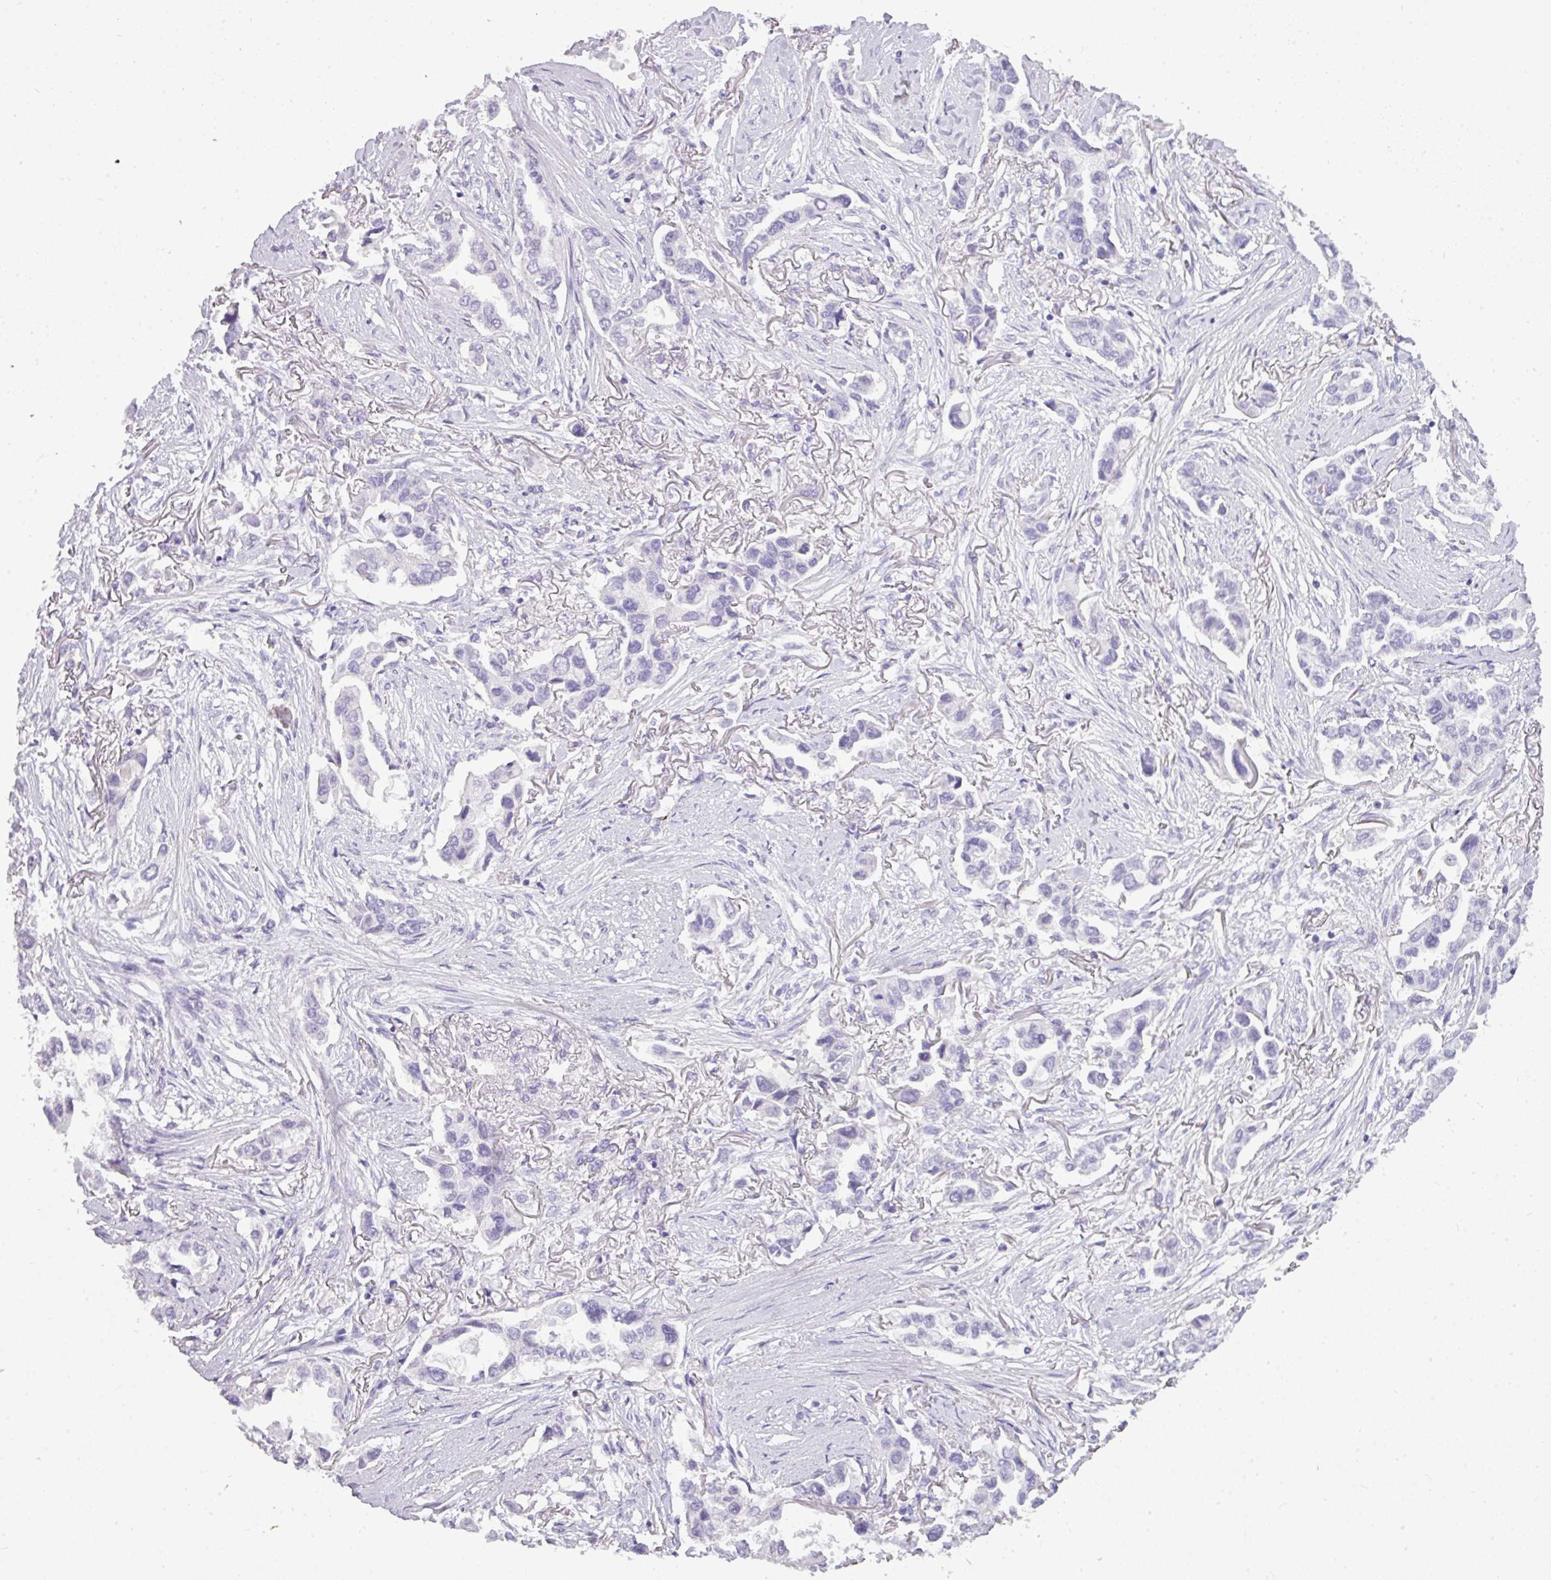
{"staining": {"intensity": "negative", "quantity": "none", "location": "none"}, "tissue": "lung cancer", "cell_type": "Tumor cells", "image_type": "cancer", "snomed": [{"axis": "morphology", "description": "Adenocarcinoma, NOS"}, {"axis": "topography", "description": "Lung"}], "caption": "Photomicrograph shows no protein staining in tumor cells of adenocarcinoma (lung) tissue.", "gene": "TMEM91", "patient": {"sex": "female", "age": 76}}